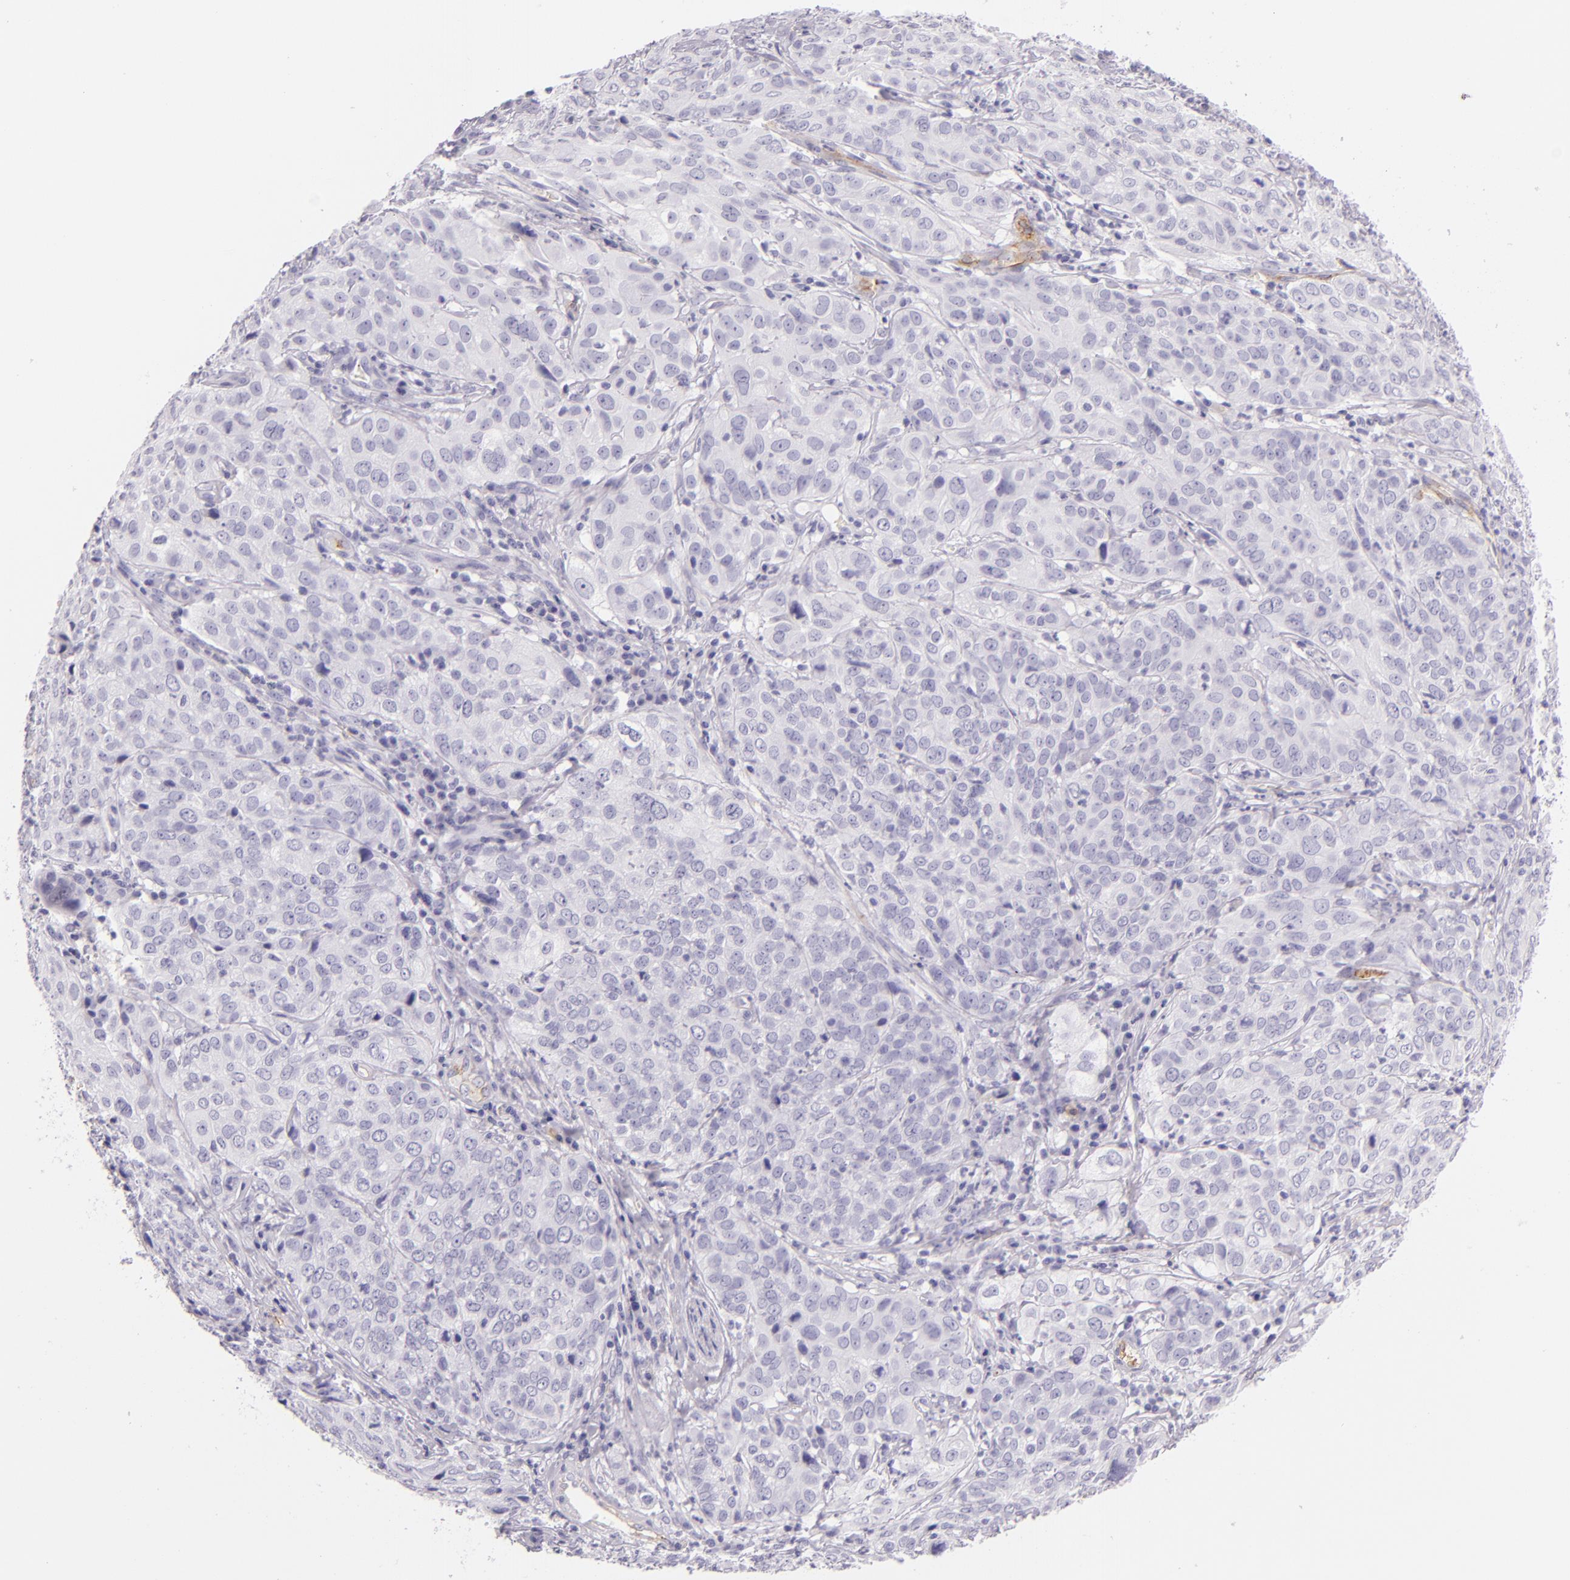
{"staining": {"intensity": "negative", "quantity": "none", "location": "none"}, "tissue": "cervical cancer", "cell_type": "Tumor cells", "image_type": "cancer", "snomed": [{"axis": "morphology", "description": "Squamous cell carcinoma, NOS"}, {"axis": "topography", "description": "Cervix"}], "caption": "Cervical squamous cell carcinoma stained for a protein using immunohistochemistry reveals no staining tumor cells.", "gene": "SELP", "patient": {"sex": "female", "age": 38}}